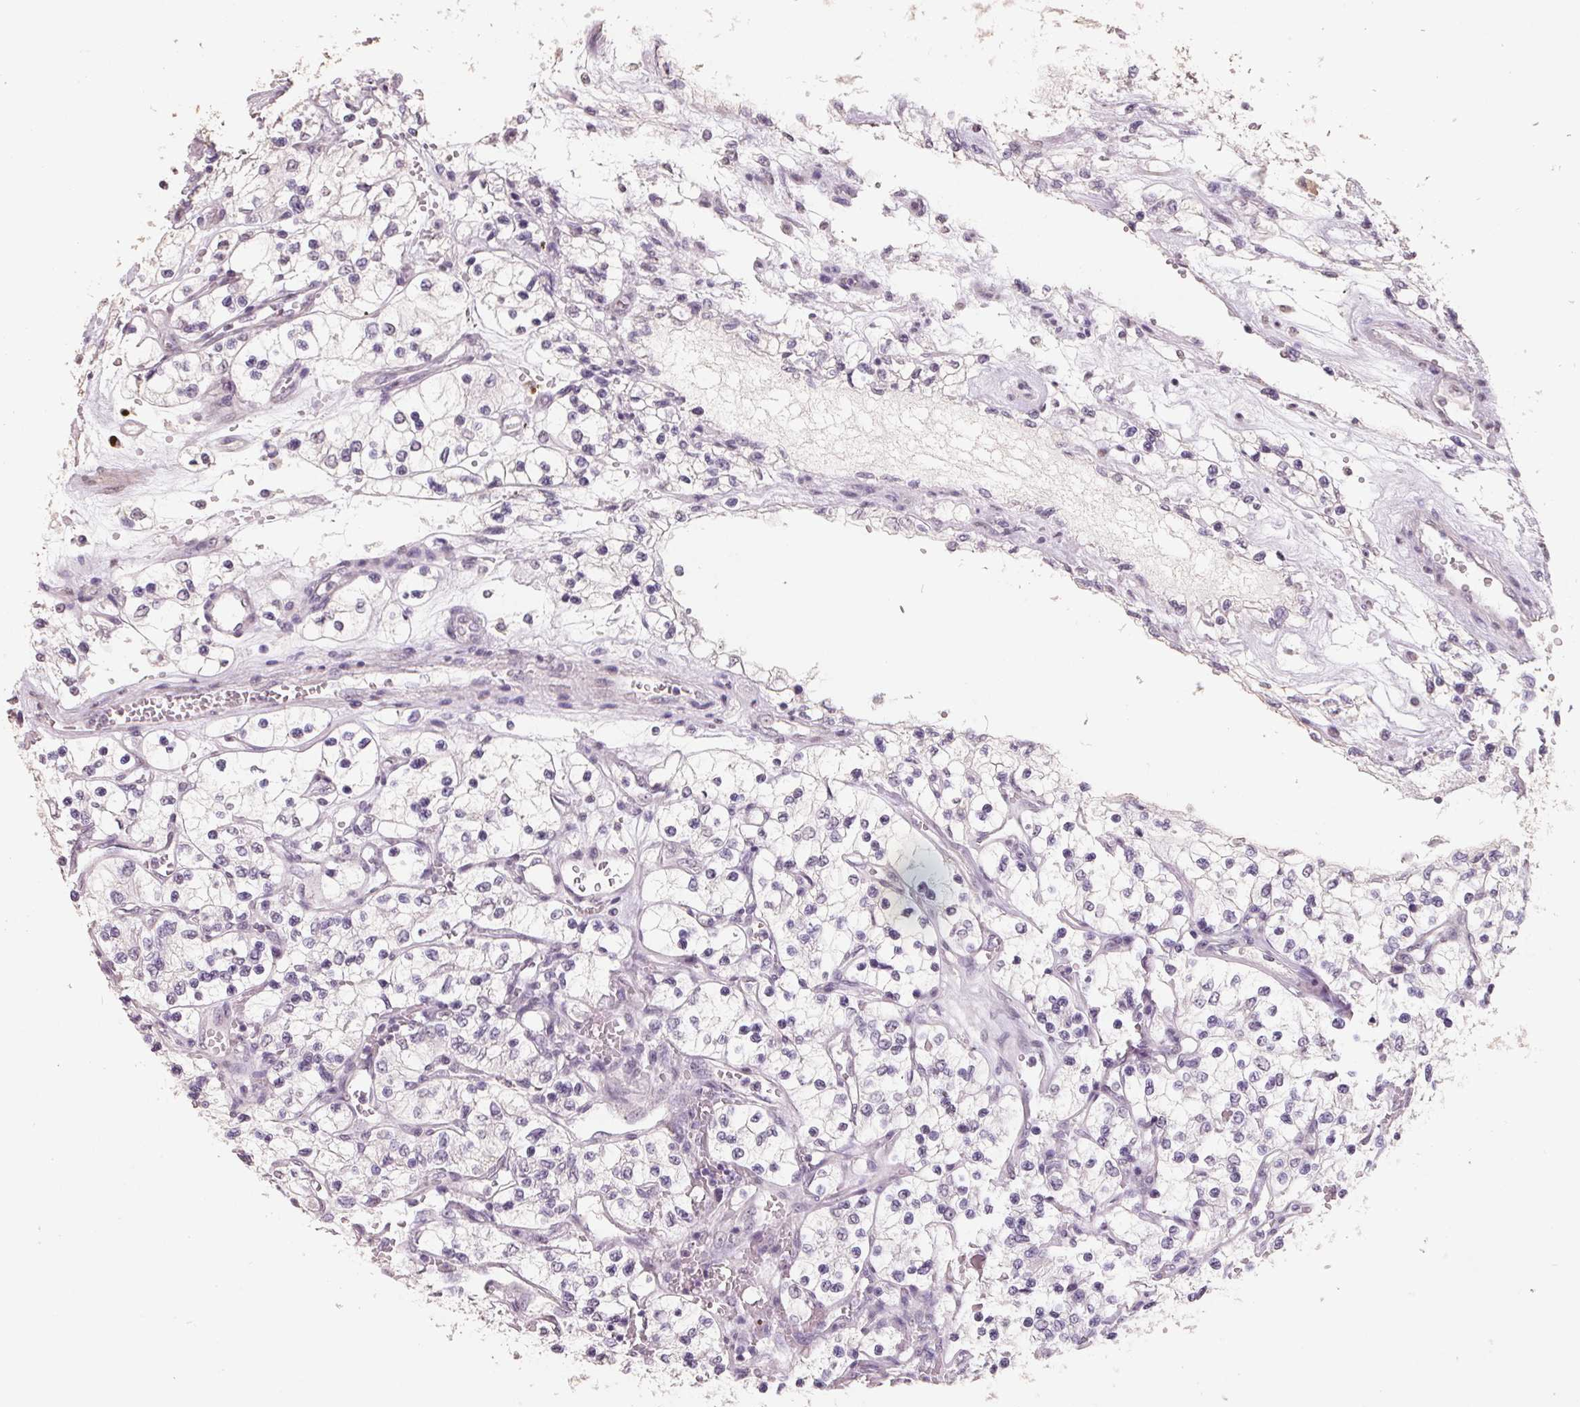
{"staining": {"intensity": "negative", "quantity": "none", "location": "none"}, "tissue": "renal cancer", "cell_type": "Tumor cells", "image_type": "cancer", "snomed": [{"axis": "morphology", "description": "Adenocarcinoma, NOS"}, {"axis": "topography", "description": "Kidney"}], "caption": "Tumor cells show no significant protein expression in renal cancer (adenocarcinoma).", "gene": "FTCD", "patient": {"sex": "female", "age": 69}}